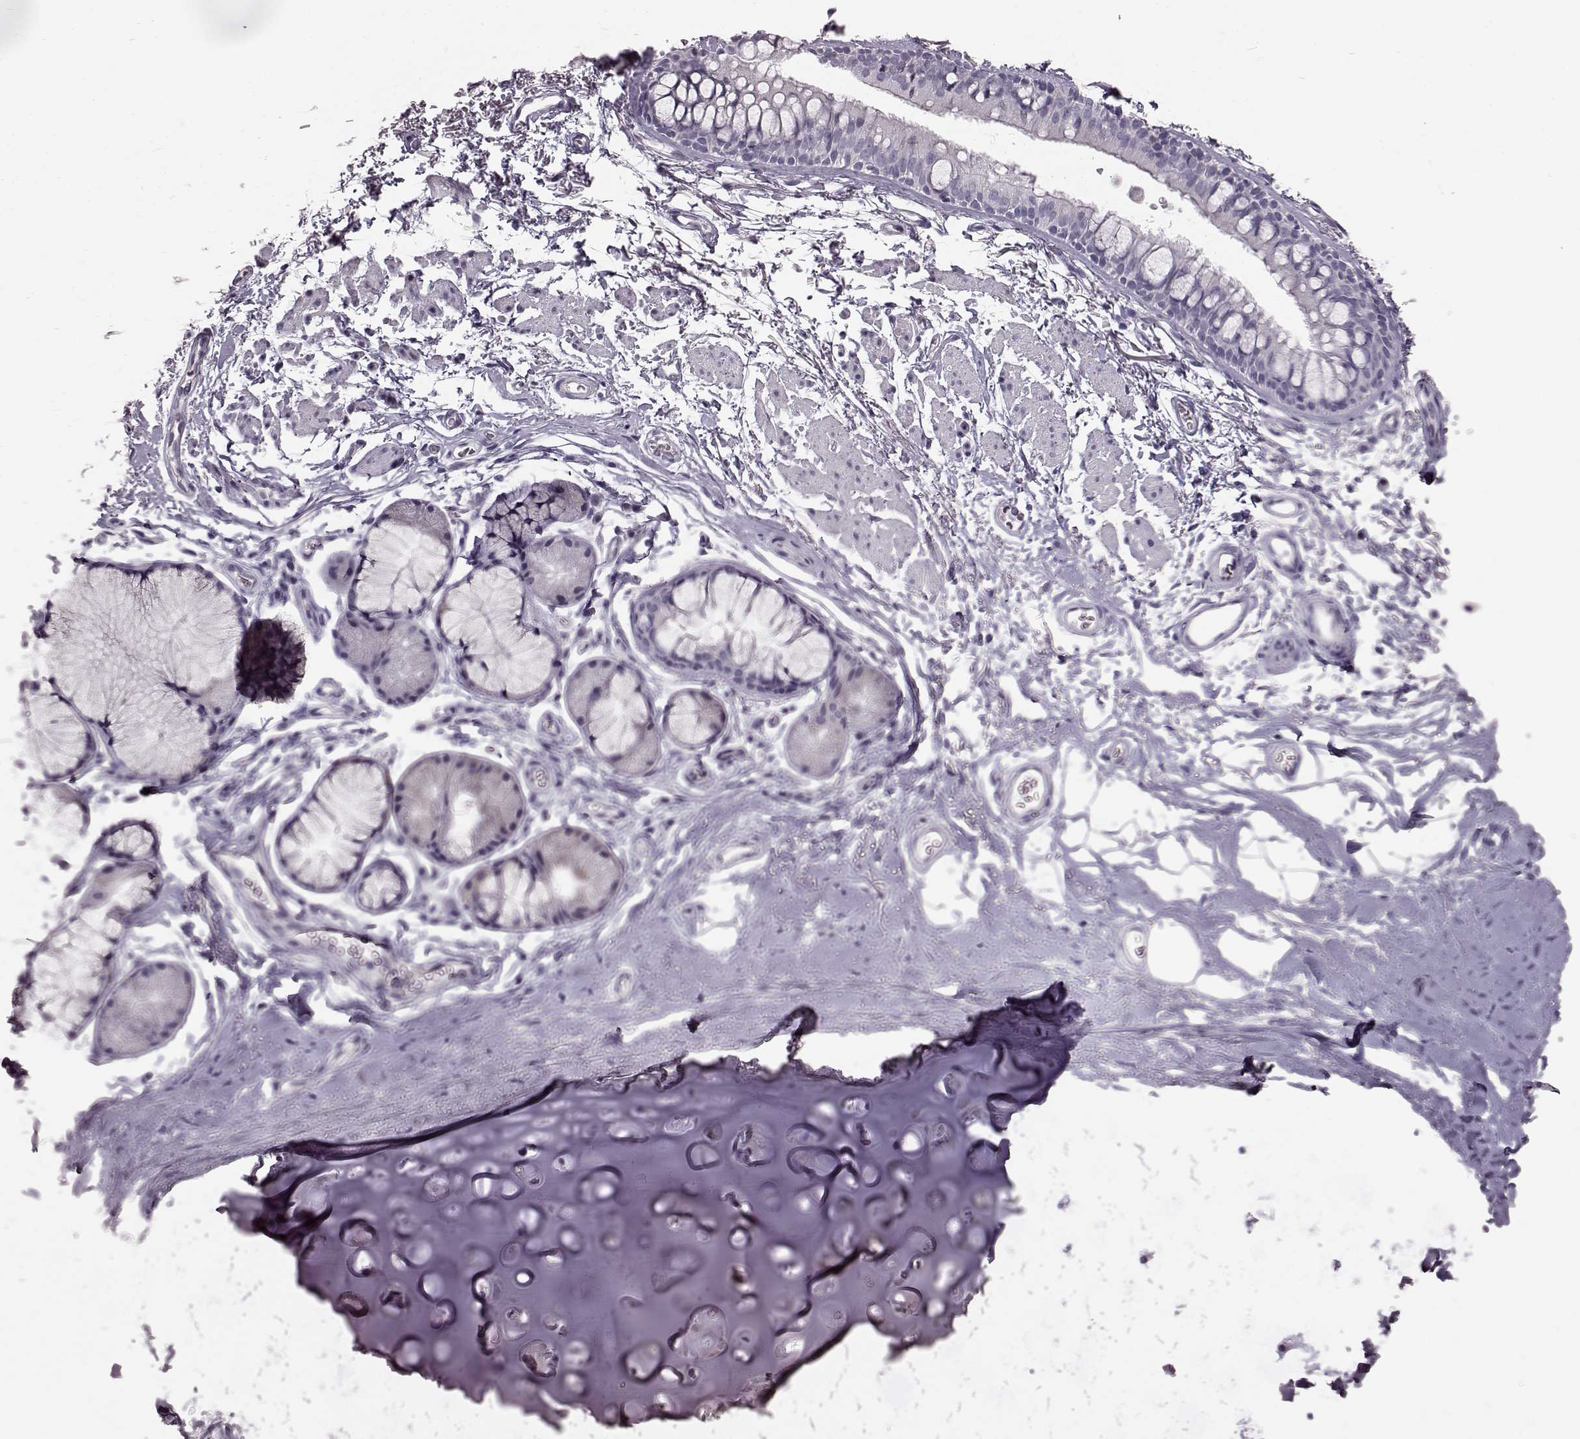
{"staining": {"intensity": "negative", "quantity": "none", "location": "none"}, "tissue": "adipose tissue", "cell_type": "Adipocytes", "image_type": "normal", "snomed": [{"axis": "morphology", "description": "Normal tissue, NOS"}, {"axis": "topography", "description": "Cartilage tissue"}, {"axis": "topography", "description": "Bronchus"}], "caption": "The histopathology image demonstrates no staining of adipocytes in unremarkable adipose tissue. Nuclei are stained in blue.", "gene": "TCHHL1", "patient": {"sex": "female", "age": 79}}